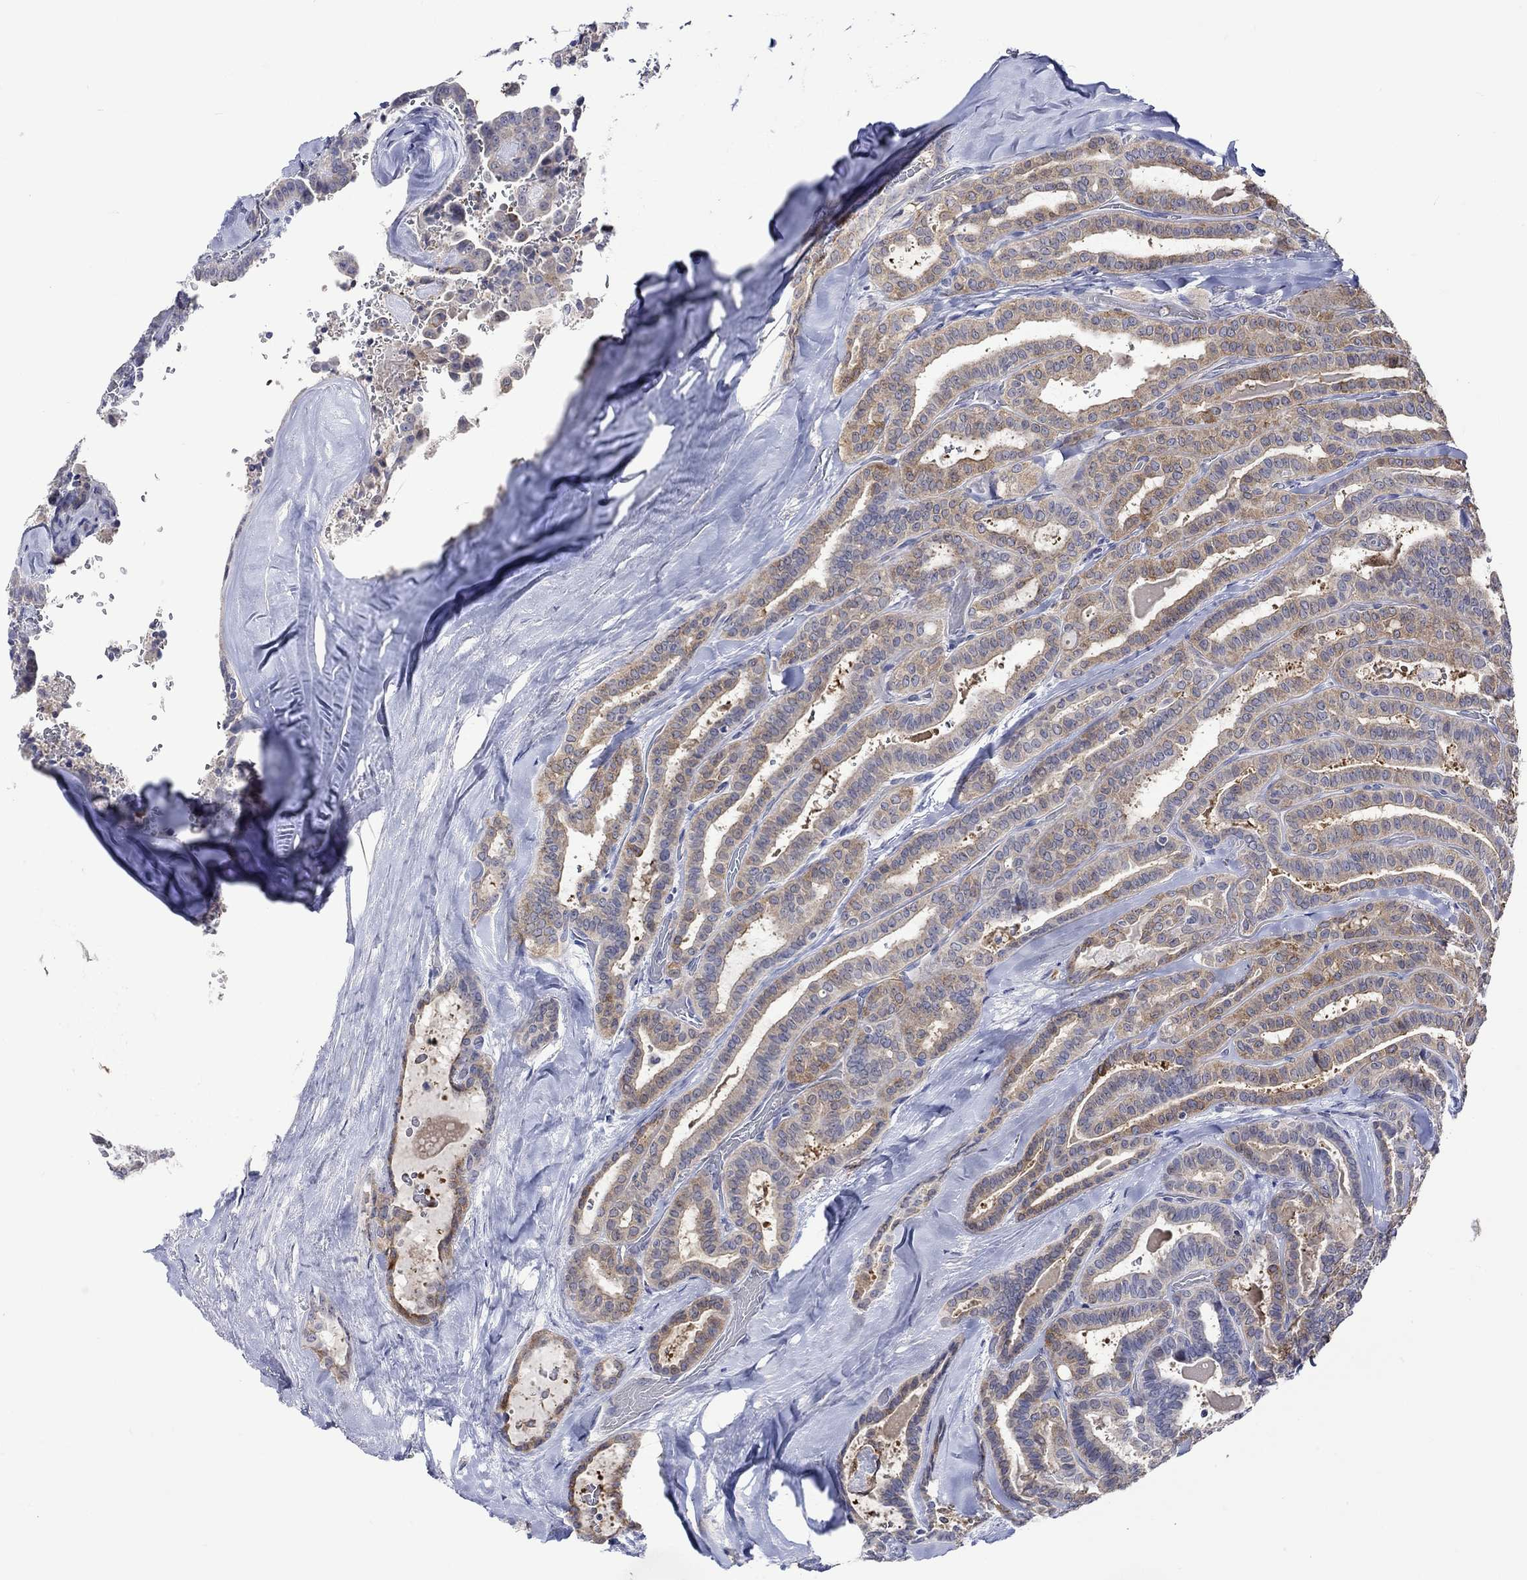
{"staining": {"intensity": "strong", "quantity": "<25%", "location": "cytoplasmic/membranous"}, "tissue": "thyroid cancer", "cell_type": "Tumor cells", "image_type": "cancer", "snomed": [{"axis": "morphology", "description": "Papillary adenocarcinoma, NOS"}, {"axis": "topography", "description": "Thyroid gland"}], "caption": "IHC of thyroid cancer (papillary adenocarcinoma) demonstrates medium levels of strong cytoplasmic/membranous positivity in approximately <25% of tumor cells.", "gene": "CRYAB", "patient": {"sex": "female", "age": 39}}